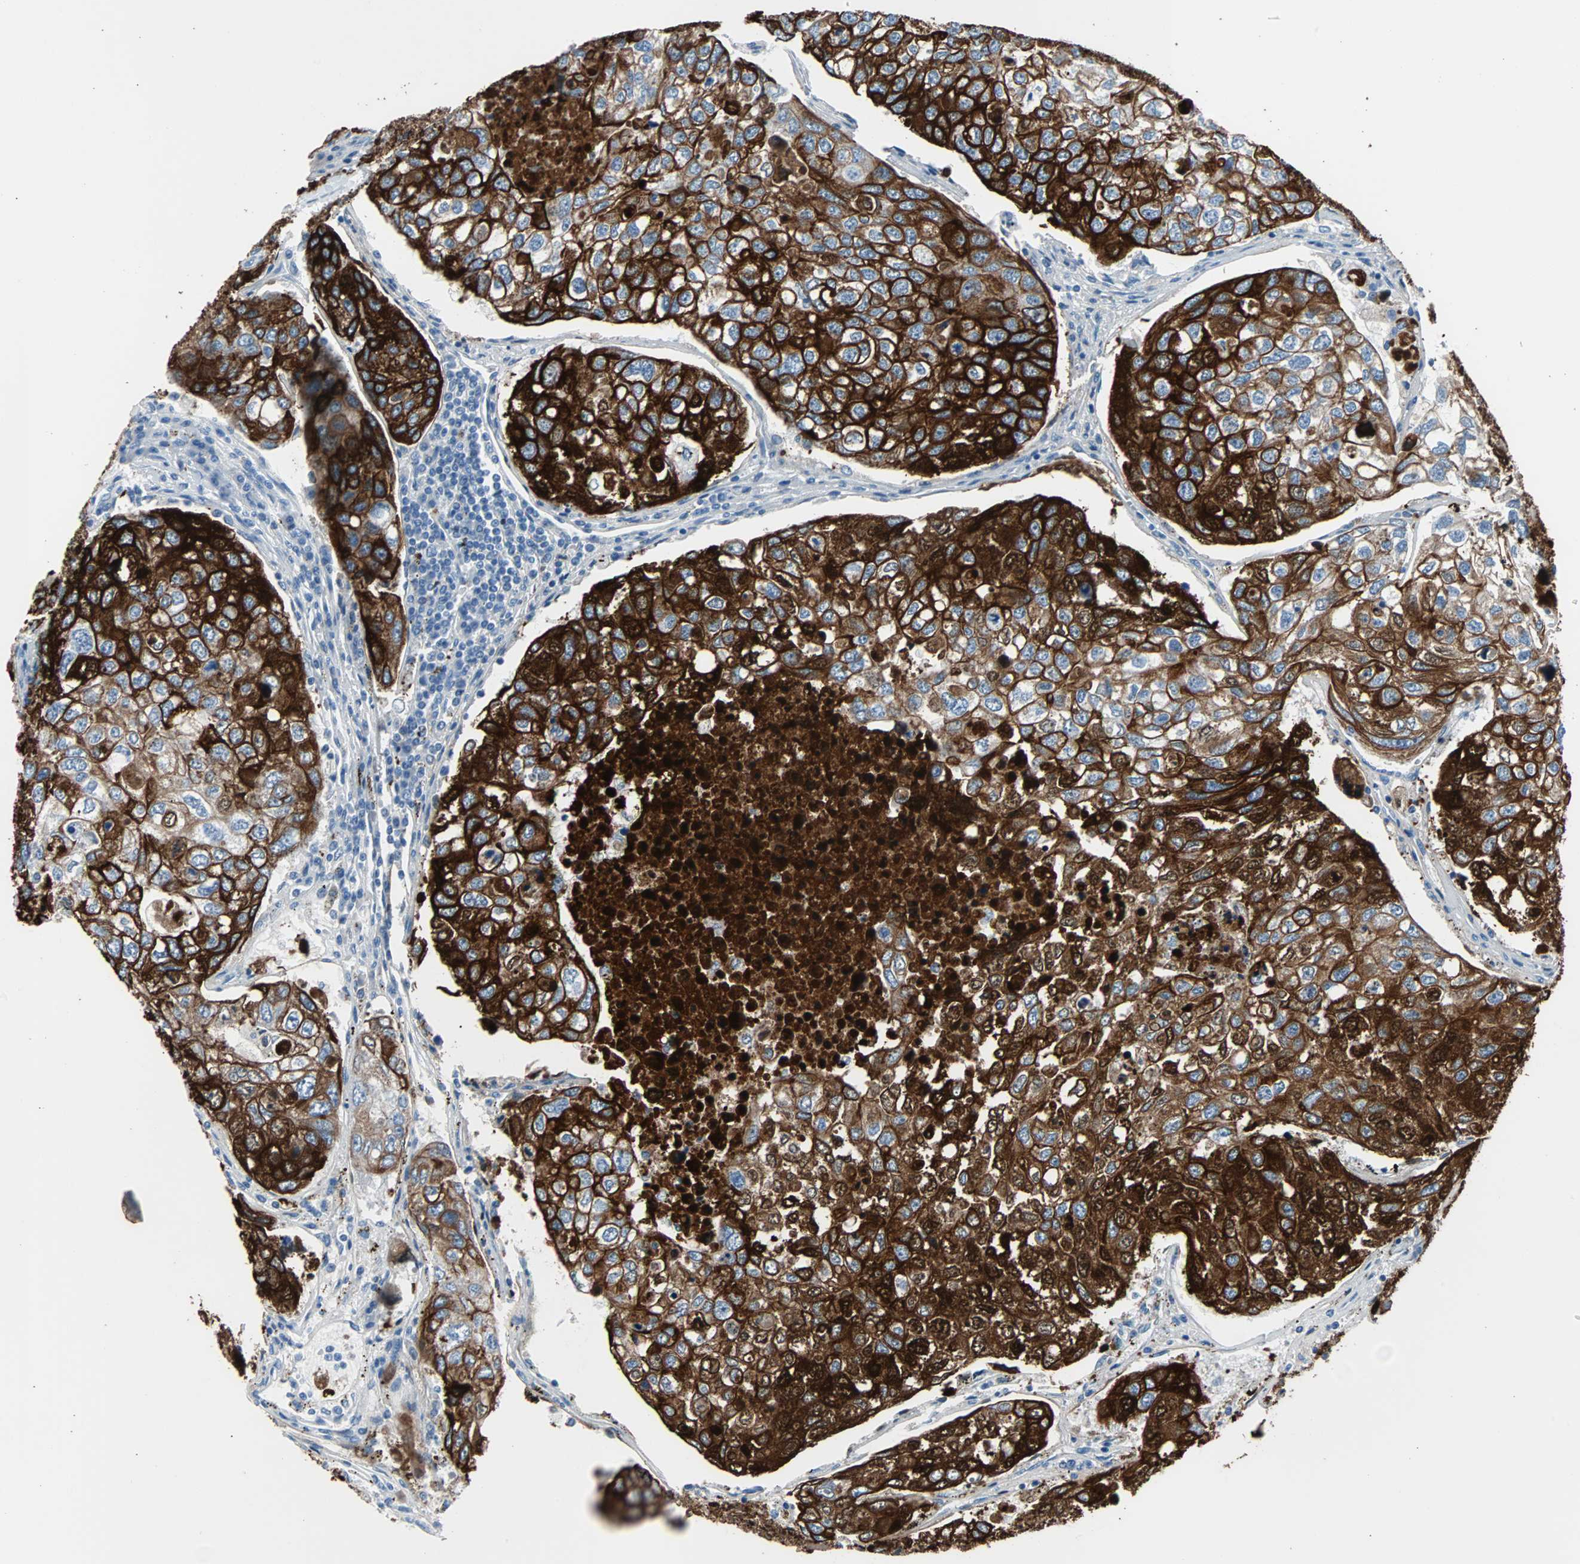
{"staining": {"intensity": "strong", "quantity": ">75%", "location": "cytoplasmic/membranous"}, "tissue": "urothelial cancer", "cell_type": "Tumor cells", "image_type": "cancer", "snomed": [{"axis": "morphology", "description": "Urothelial carcinoma, High grade"}, {"axis": "topography", "description": "Lymph node"}, {"axis": "topography", "description": "Urinary bladder"}], "caption": "Protein analysis of urothelial cancer tissue reveals strong cytoplasmic/membranous positivity in about >75% of tumor cells. Immunohistochemistry (ihc) stains the protein of interest in brown and the nuclei are stained blue.", "gene": "KRT7", "patient": {"sex": "male", "age": 51}}